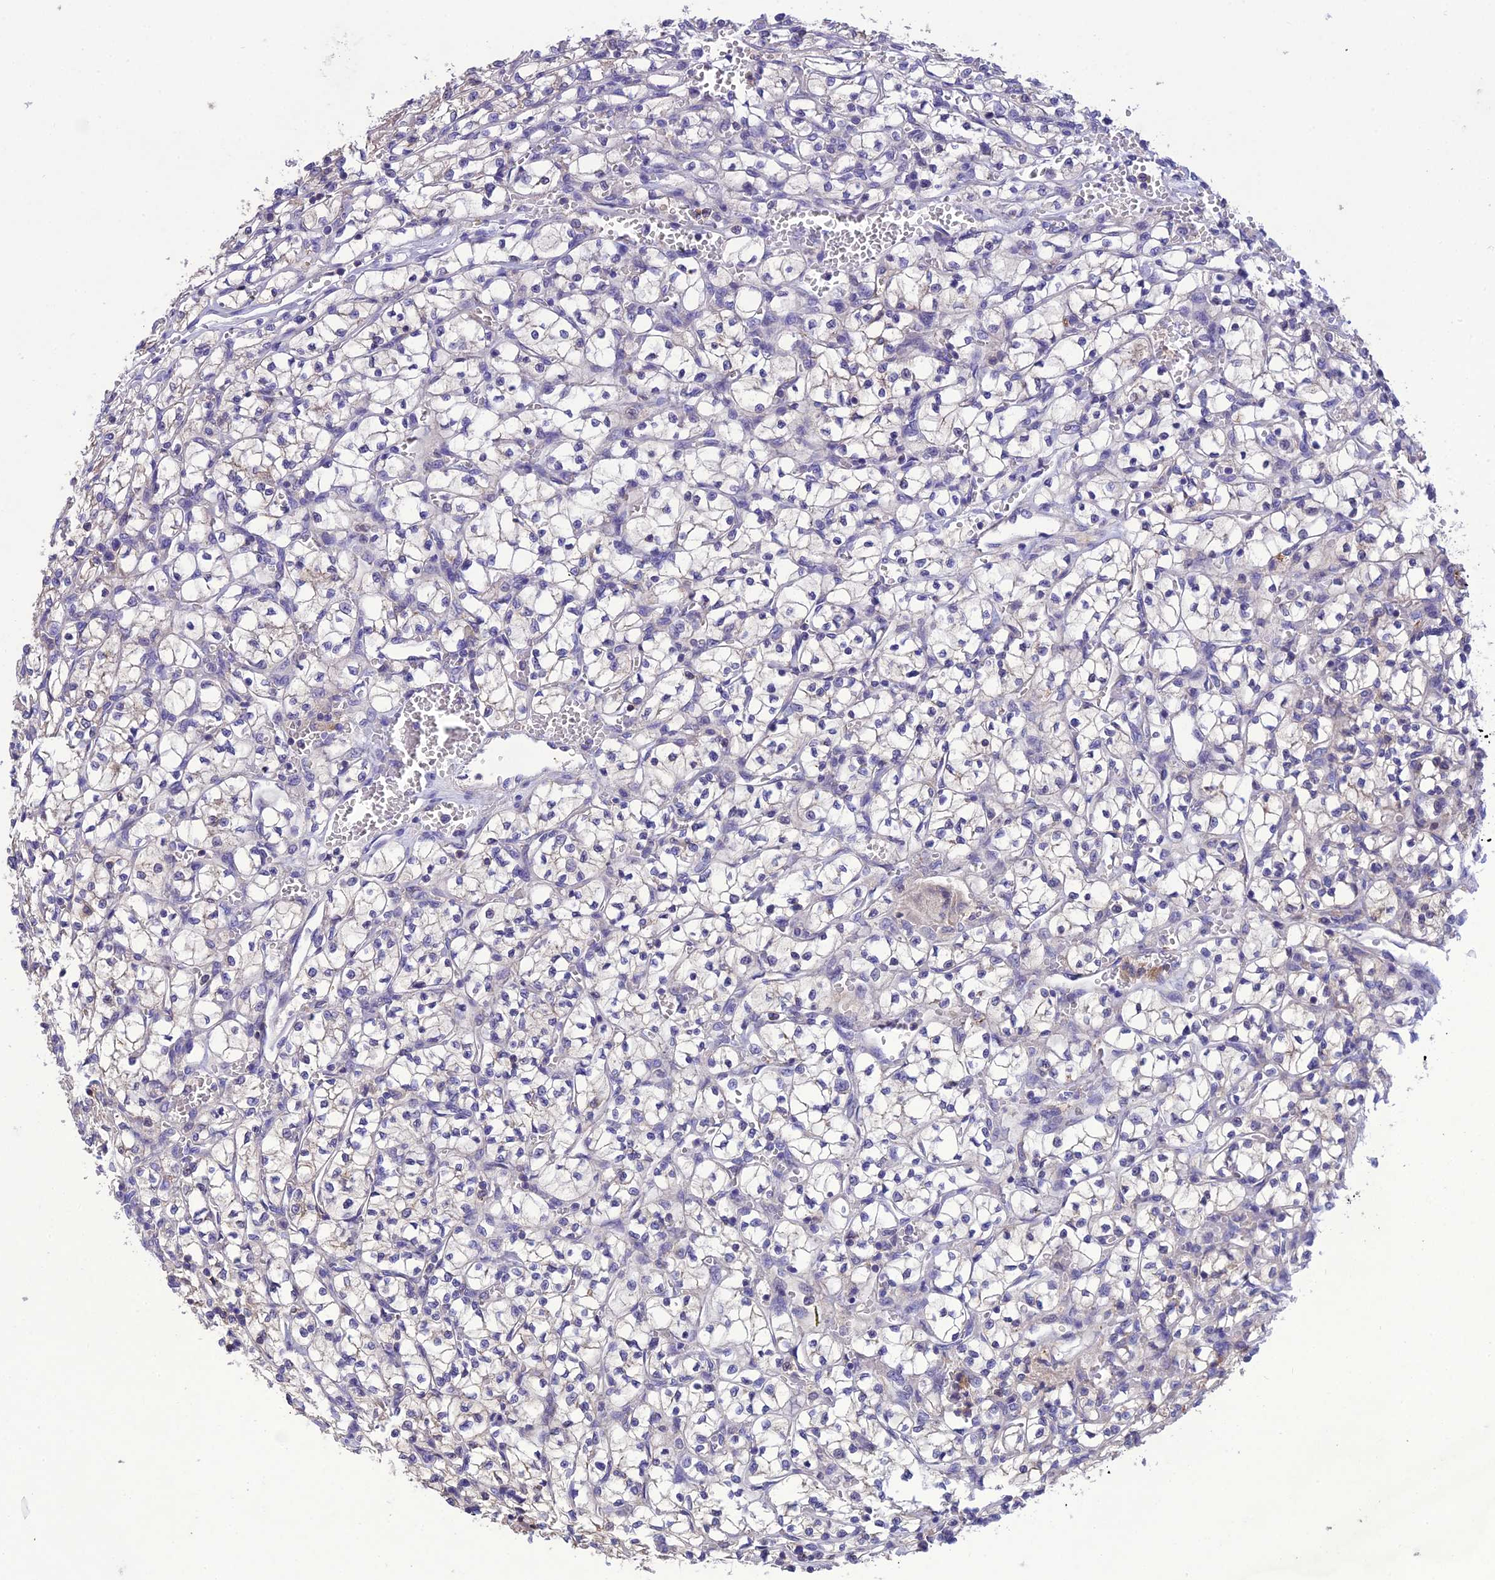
{"staining": {"intensity": "negative", "quantity": "none", "location": "none"}, "tissue": "renal cancer", "cell_type": "Tumor cells", "image_type": "cancer", "snomed": [{"axis": "morphology", "description": "Adenocarcinoma, NOS"}, {"axis": "topography", "description": "Kidney"}], "caption": "Protein analysis of renal adenocarcinoma shows no significant expression in tumor cells.", "gene": "SNX24", "patient": {"sex": "female", "age": 64}}